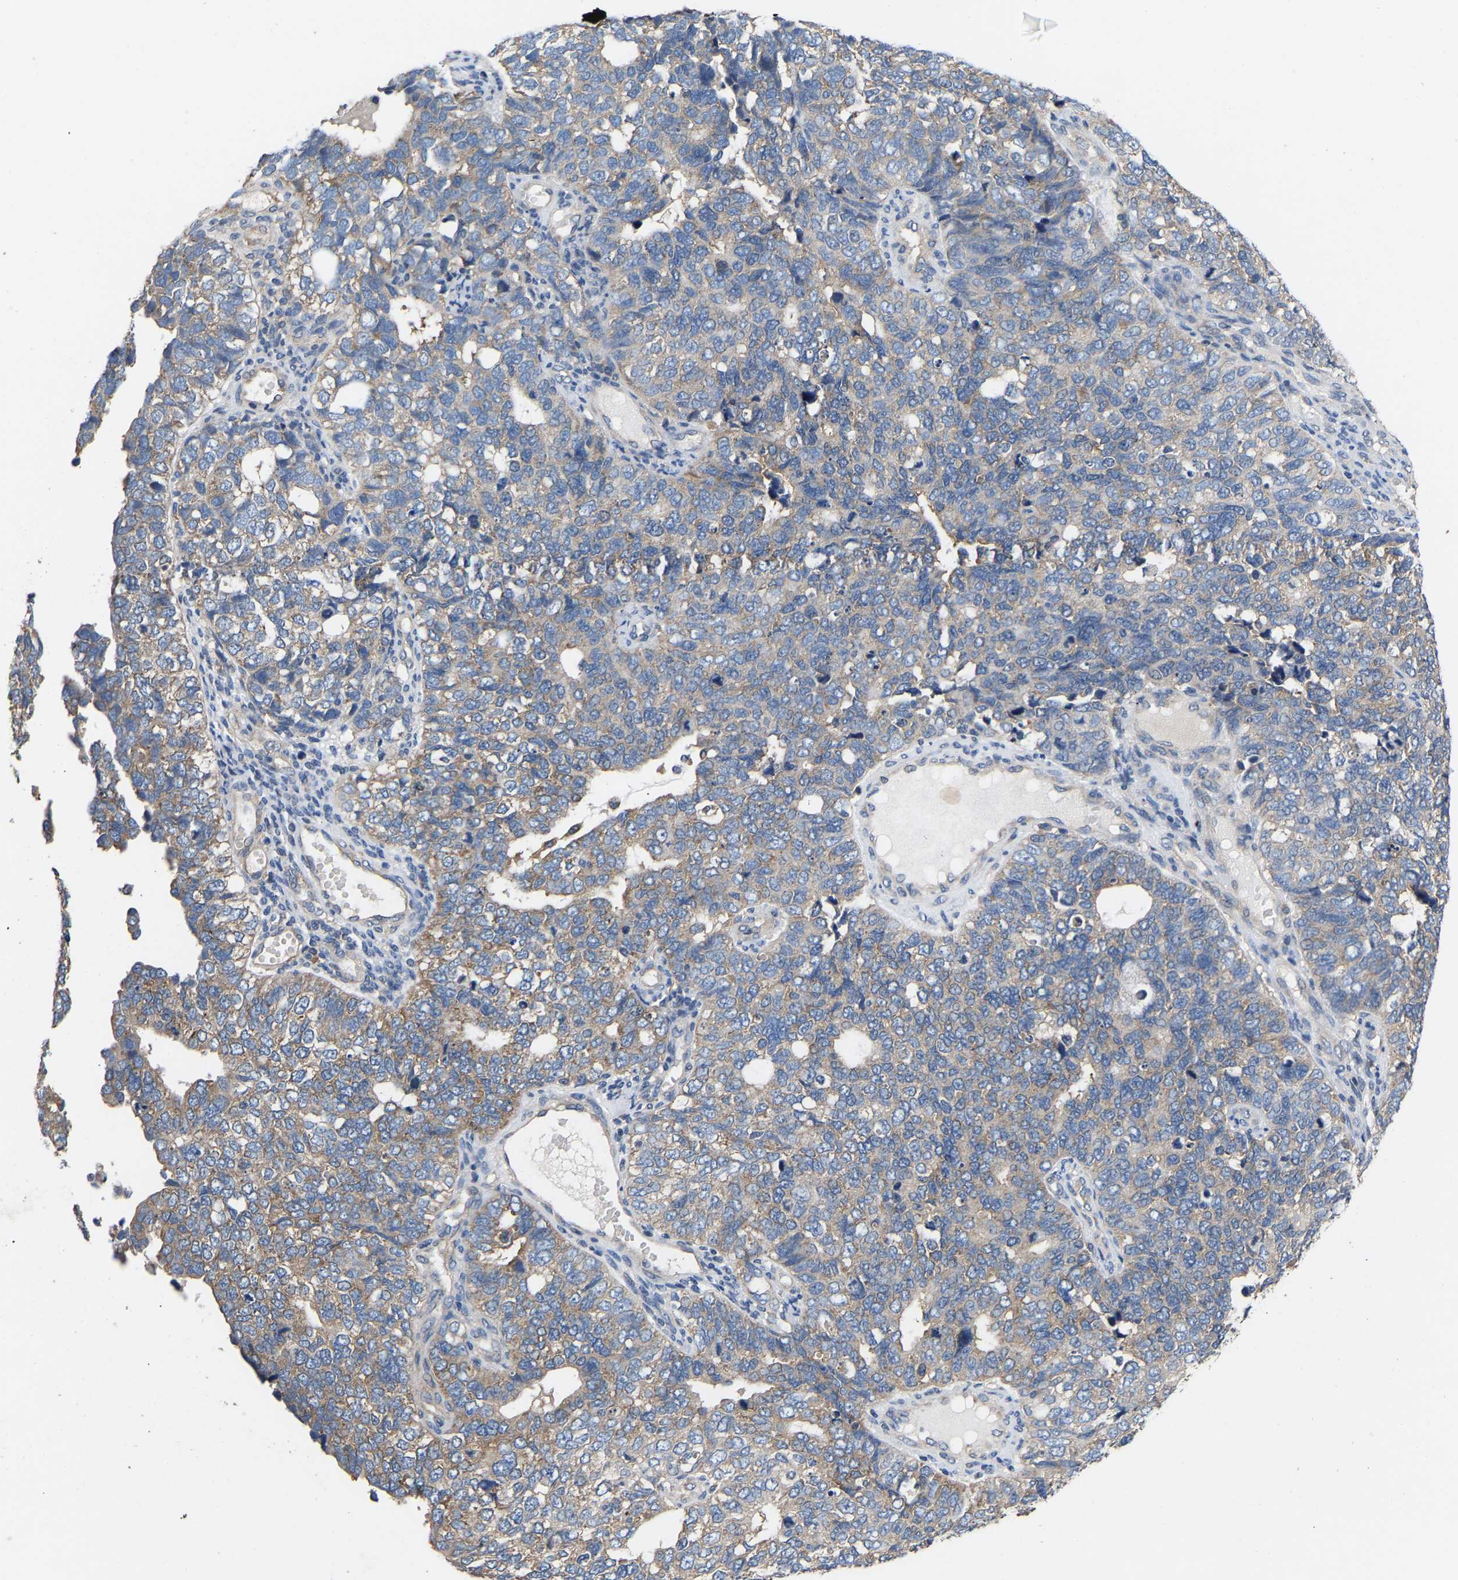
{"staining": {"intensity": "weak", "quantity": ">75%", "location": "cytoplasmic/membranous"}, "tissue": "cervical cancer", "cell_type": "Tumor cells", "image_type": "cancer", "snomed": [{"axis": "morphology", "description": "Squamous cell carcinoma, NOS"}, {"axis": "topography", "description": "Cervix"}], "caption": "Immunohistochemical staining of human cervical cancer (squamous cell carcinoma) demonstrates low levels of weak cytoplasmic/membranous staining in approximately >75% of tumor cells. (brown staining indicates protein expression, while blue staining denotes nuclei).", "gene": "AIMP2", "patient": {"sex": "female", "age": 63}}